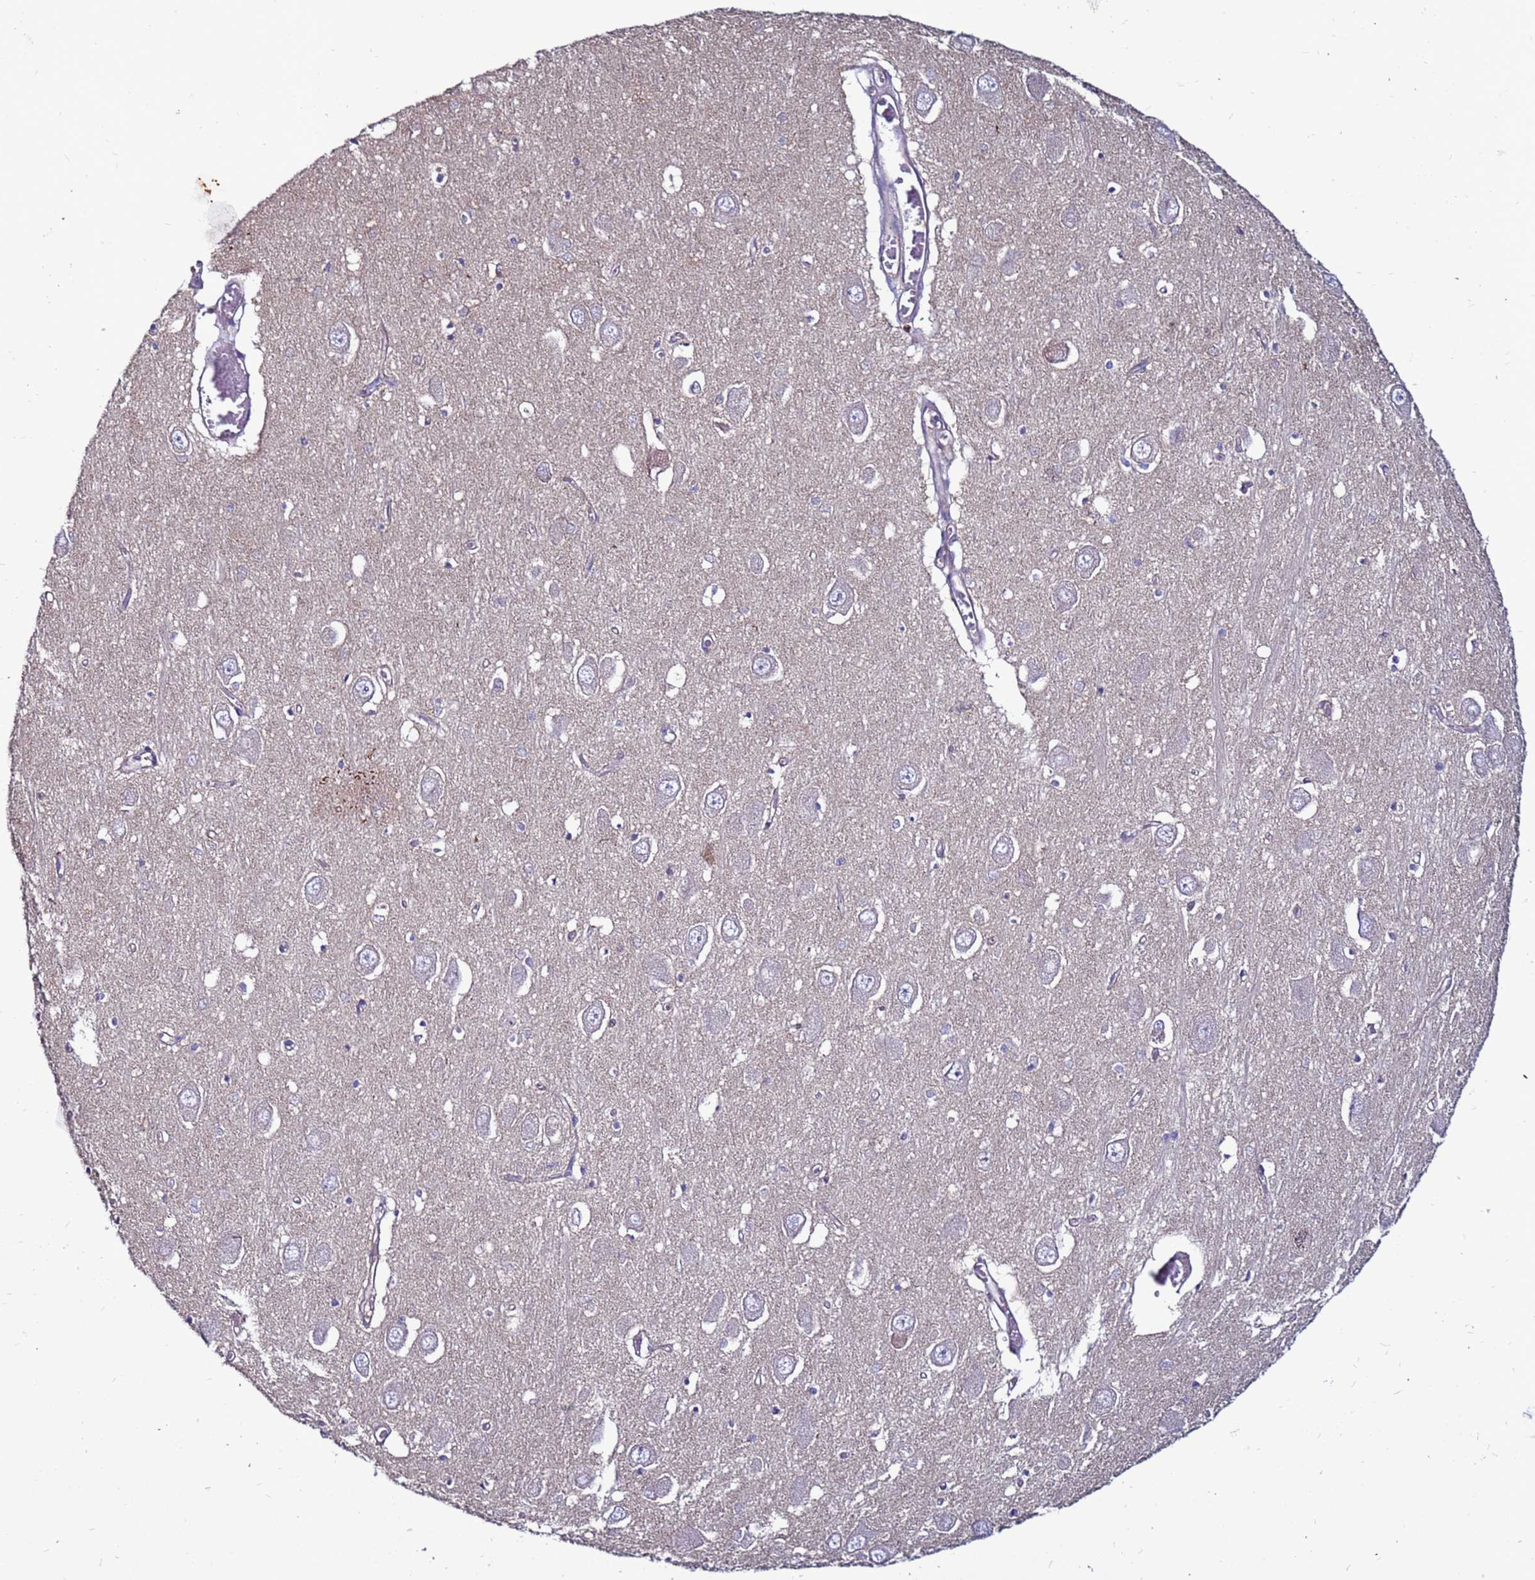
{"staining": {"intensity": "negative", "quantity": "none", "location": "none"}, "tissue": "hippocampus", "cell_type": "Glial cells", "image_type": "normal", "snomed": [{"axis": "morphology", "description": "Normal tissue, NOS"}, {"axis": "topography", "description": "Hippocampus"}], "caption": "Hippocampus was stained to show a protein in brown. There is no significant expression in glial cells. (DAB IHC with hematoxylin counter stain).", "gene": "NRN1L", "patient": {"sex": "male", "age": 70}}